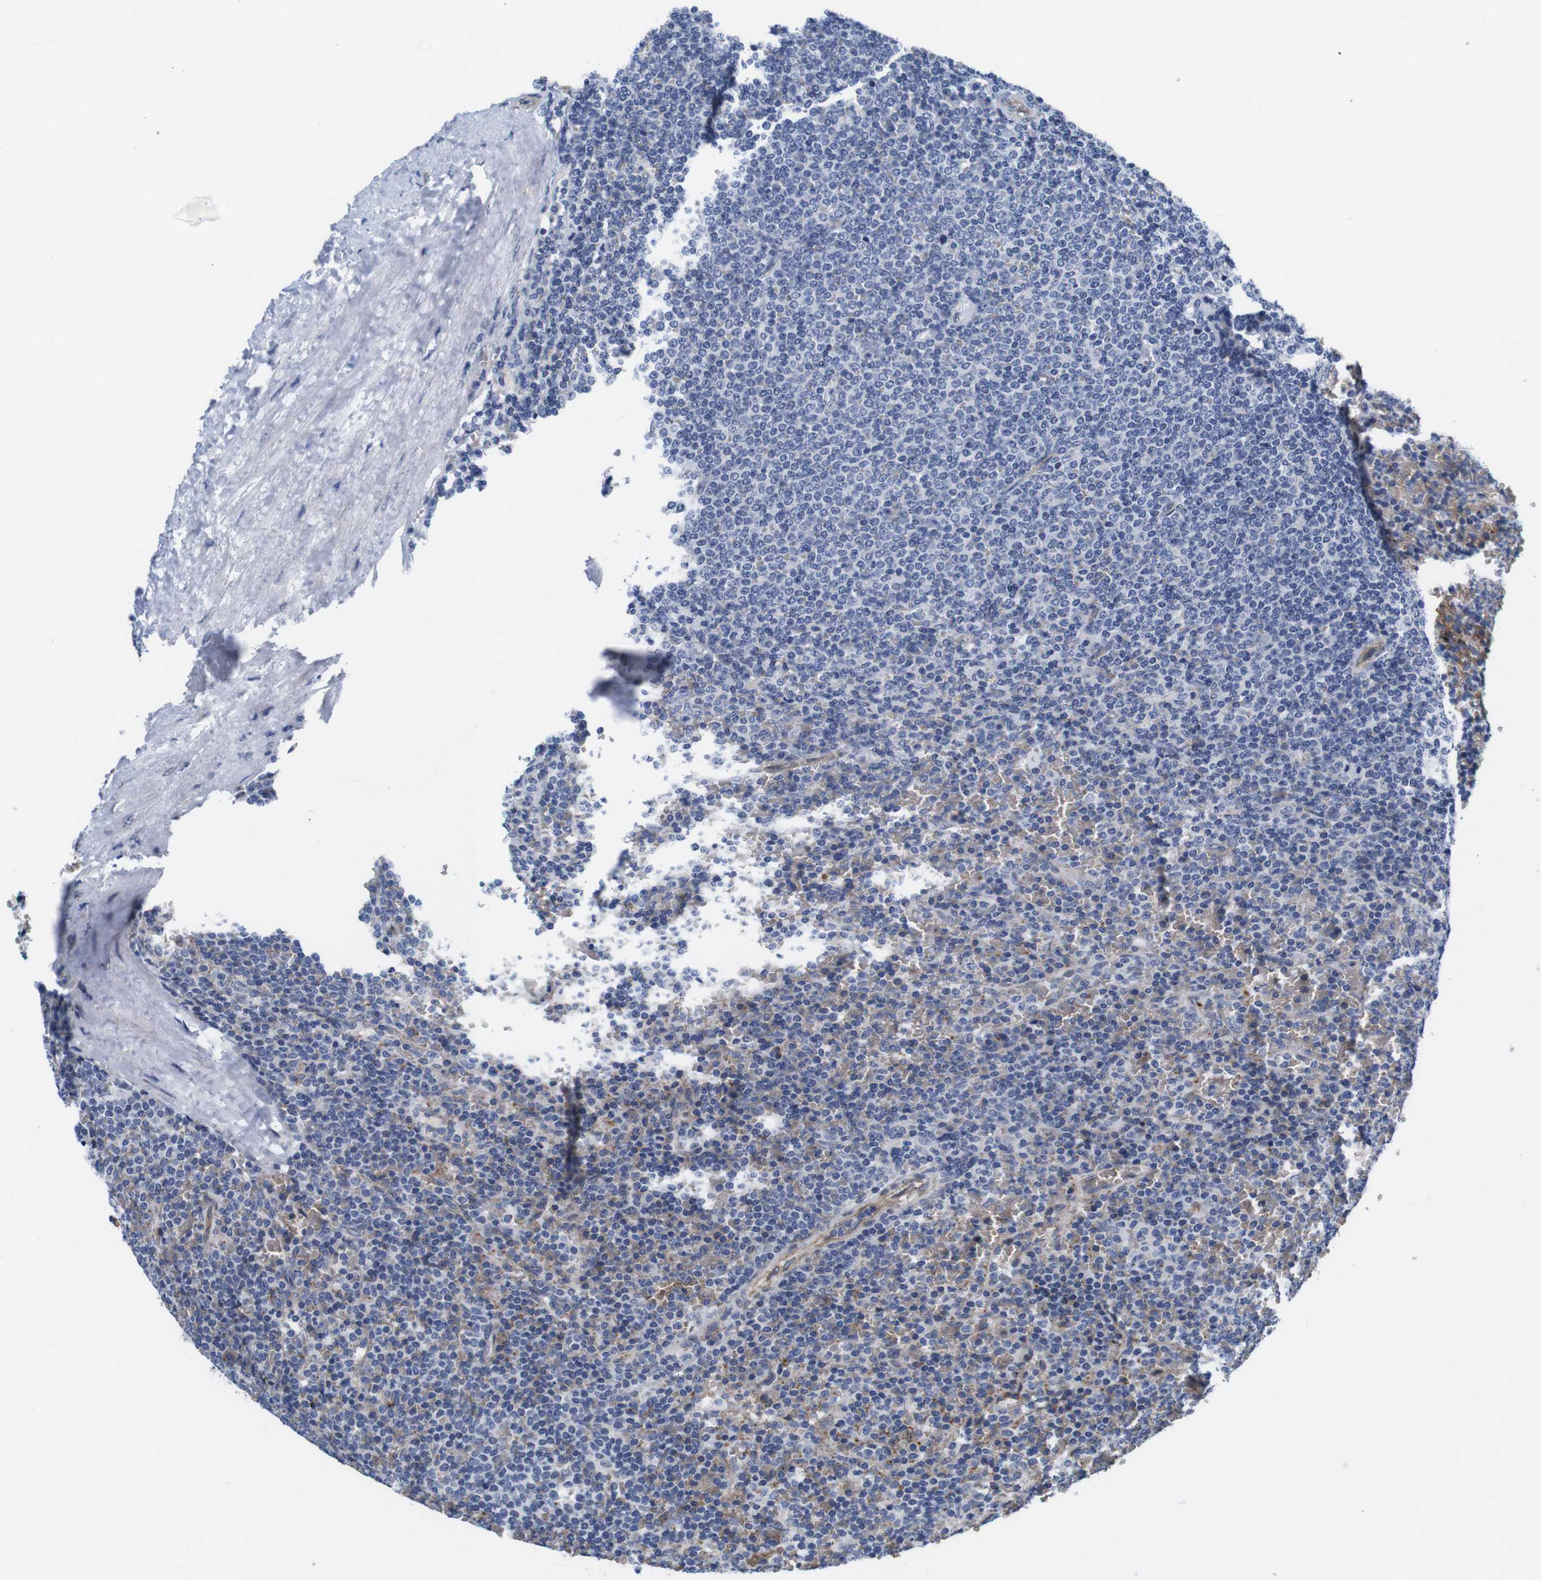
{"staining": {"intensity": "negative", "quantity": "none", "location": "none"}, "tissue": "lymphoma", "cell_type": "Tumor cells", "image_type": "cancer", "snomed": [{"axis": "morphology", "description": "Malignant lymphoma, non-Hodgkin's type, Low grade"}, {"axis": "topography", "description": "Spleen"}], "caption": "Immunohistochemistry photomicrograph of neoplastic tissue: human malignant lymphoma, non-Hodgkin's type (low-grade) stained with DAB (3,3'-diaminobenzidine) shows no significant protein staining in tumor cells.", "gene": "SOCS3", "patient": {"sex": "female", "age": 77}}